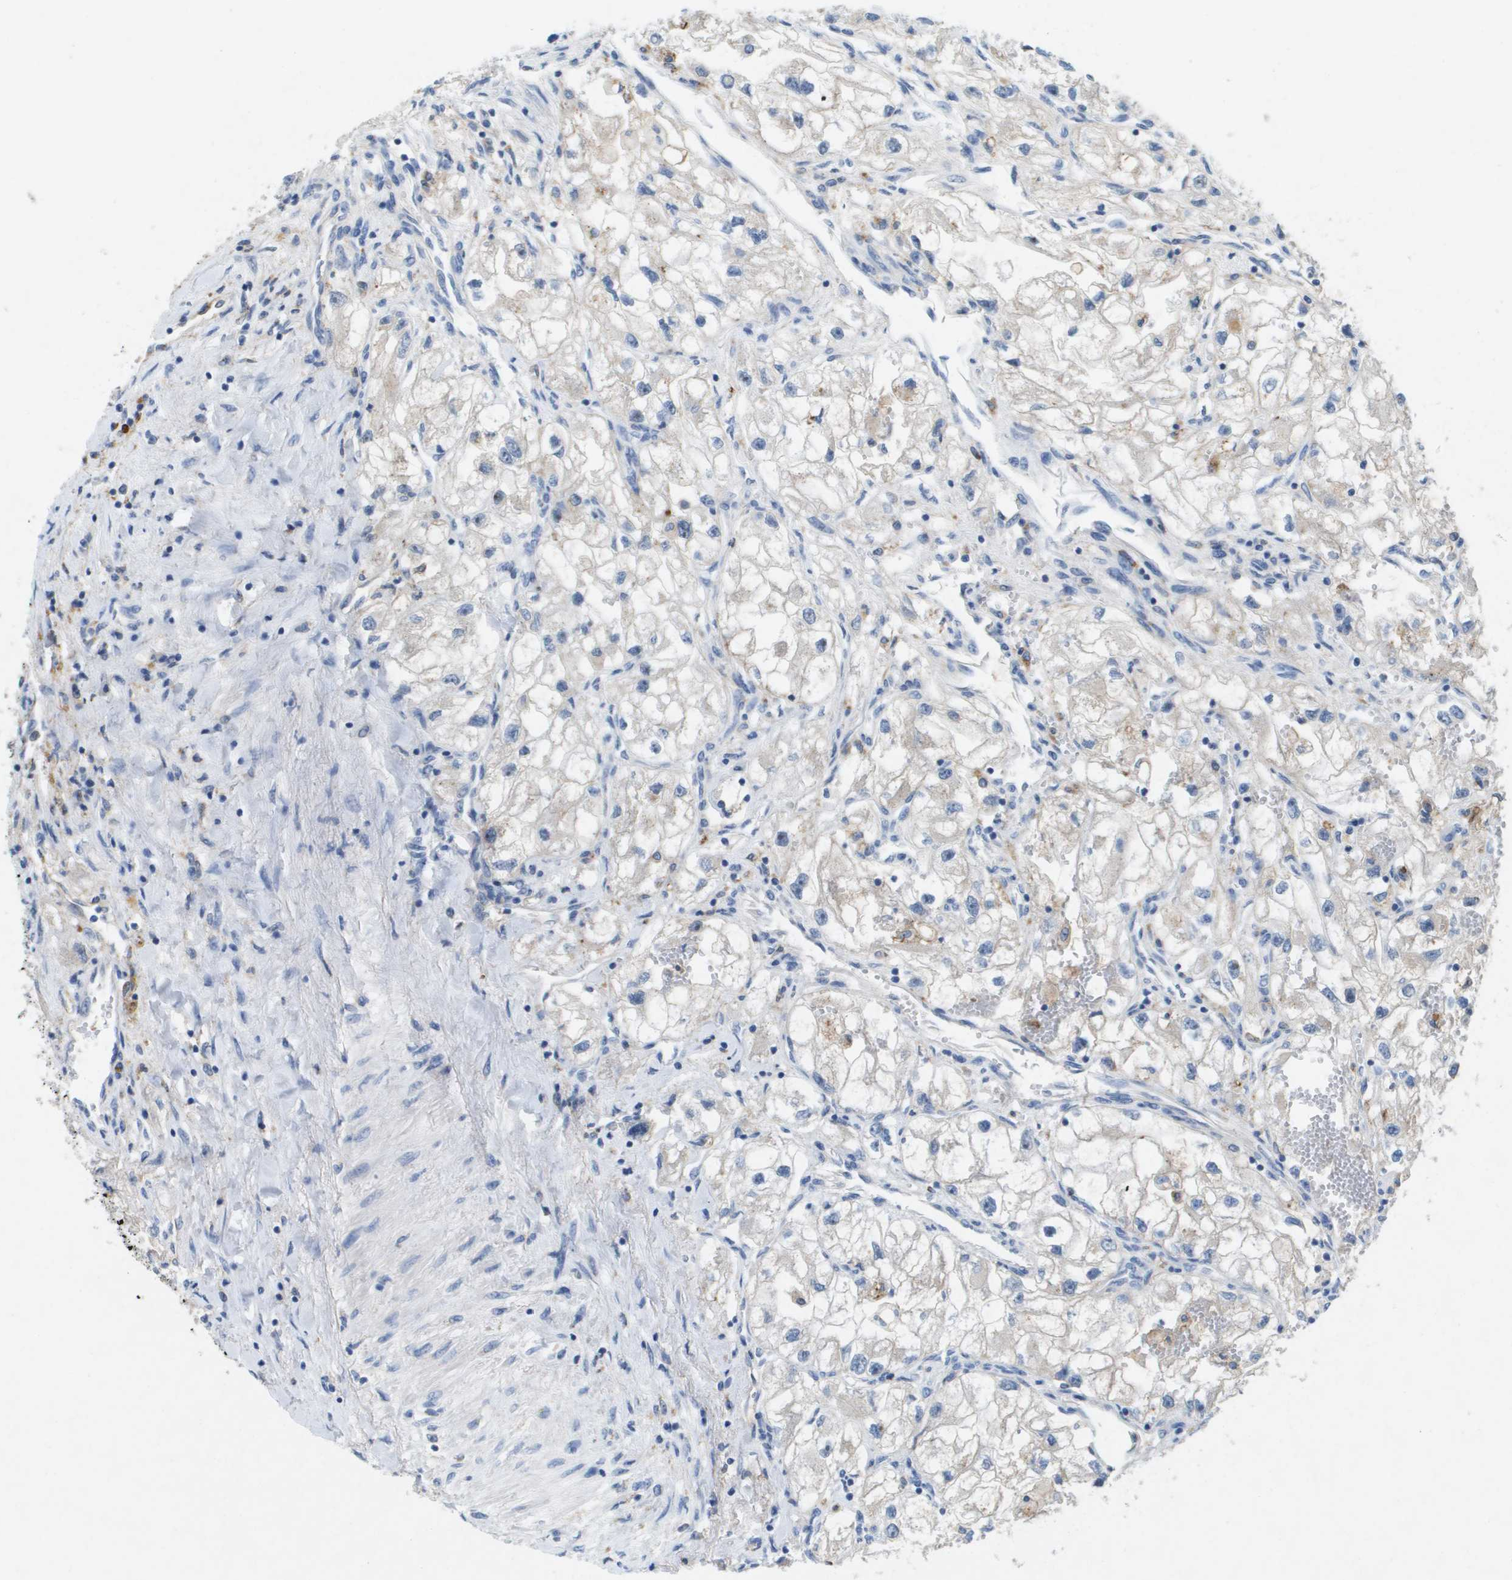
{"staining": {"intensity": "negative", "quantity": "none", "location": "none"}, "tissue": "renal cancer", "cell_type": "Tumor cells", "image_type": "cancer", "snomed": [{"axis": "morphology", "description": "Adenocarcinoma, NOS"}, {"axis": "topography", "description": "Kidney"}], "caption": "This is an immunohistochemistry image of renal cancer (adenocarcinoma). There is no expression in tumor cells.", "gene": "LIPG", "patient": {"sex": "female", "age": 70}}